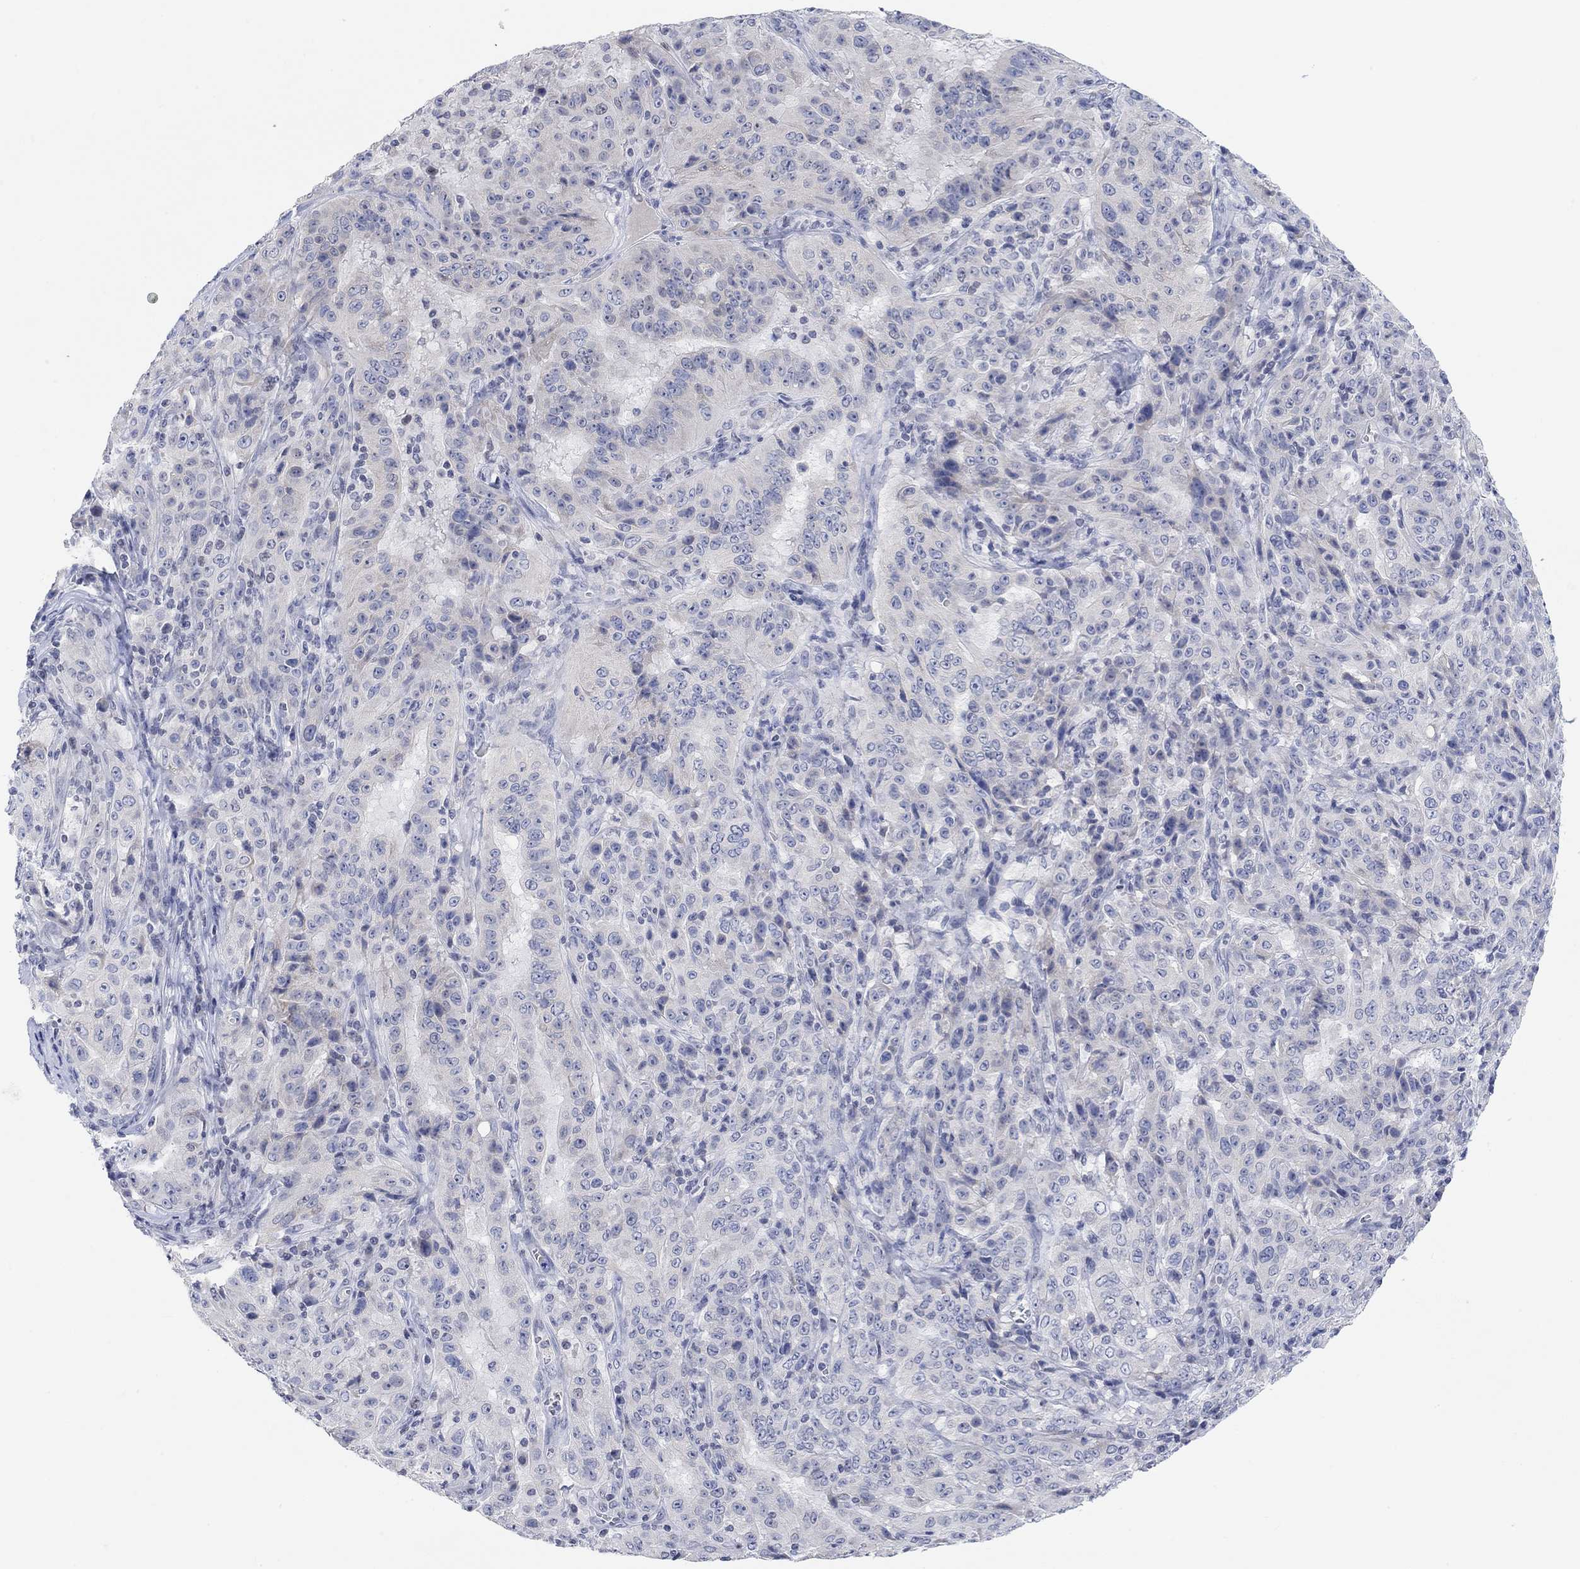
{"staining": {"intensity": "negative", "quantity": "none", "location": "none"}, "tissue": "pancreatic cancer", "cell_type": "Tumor cells", "image_type": "cancer", "snomed": [{"axis": "morphology", "description": "Adenocarcinoma, NOS"}, {"axis": "topography", "description": "Pancreas"}], "caption": "There is no significant staining in tumor cells of pancreatic cancer.", "gene": "ATP6V1E2", "patient": {"sex": "male", "age": 63}}